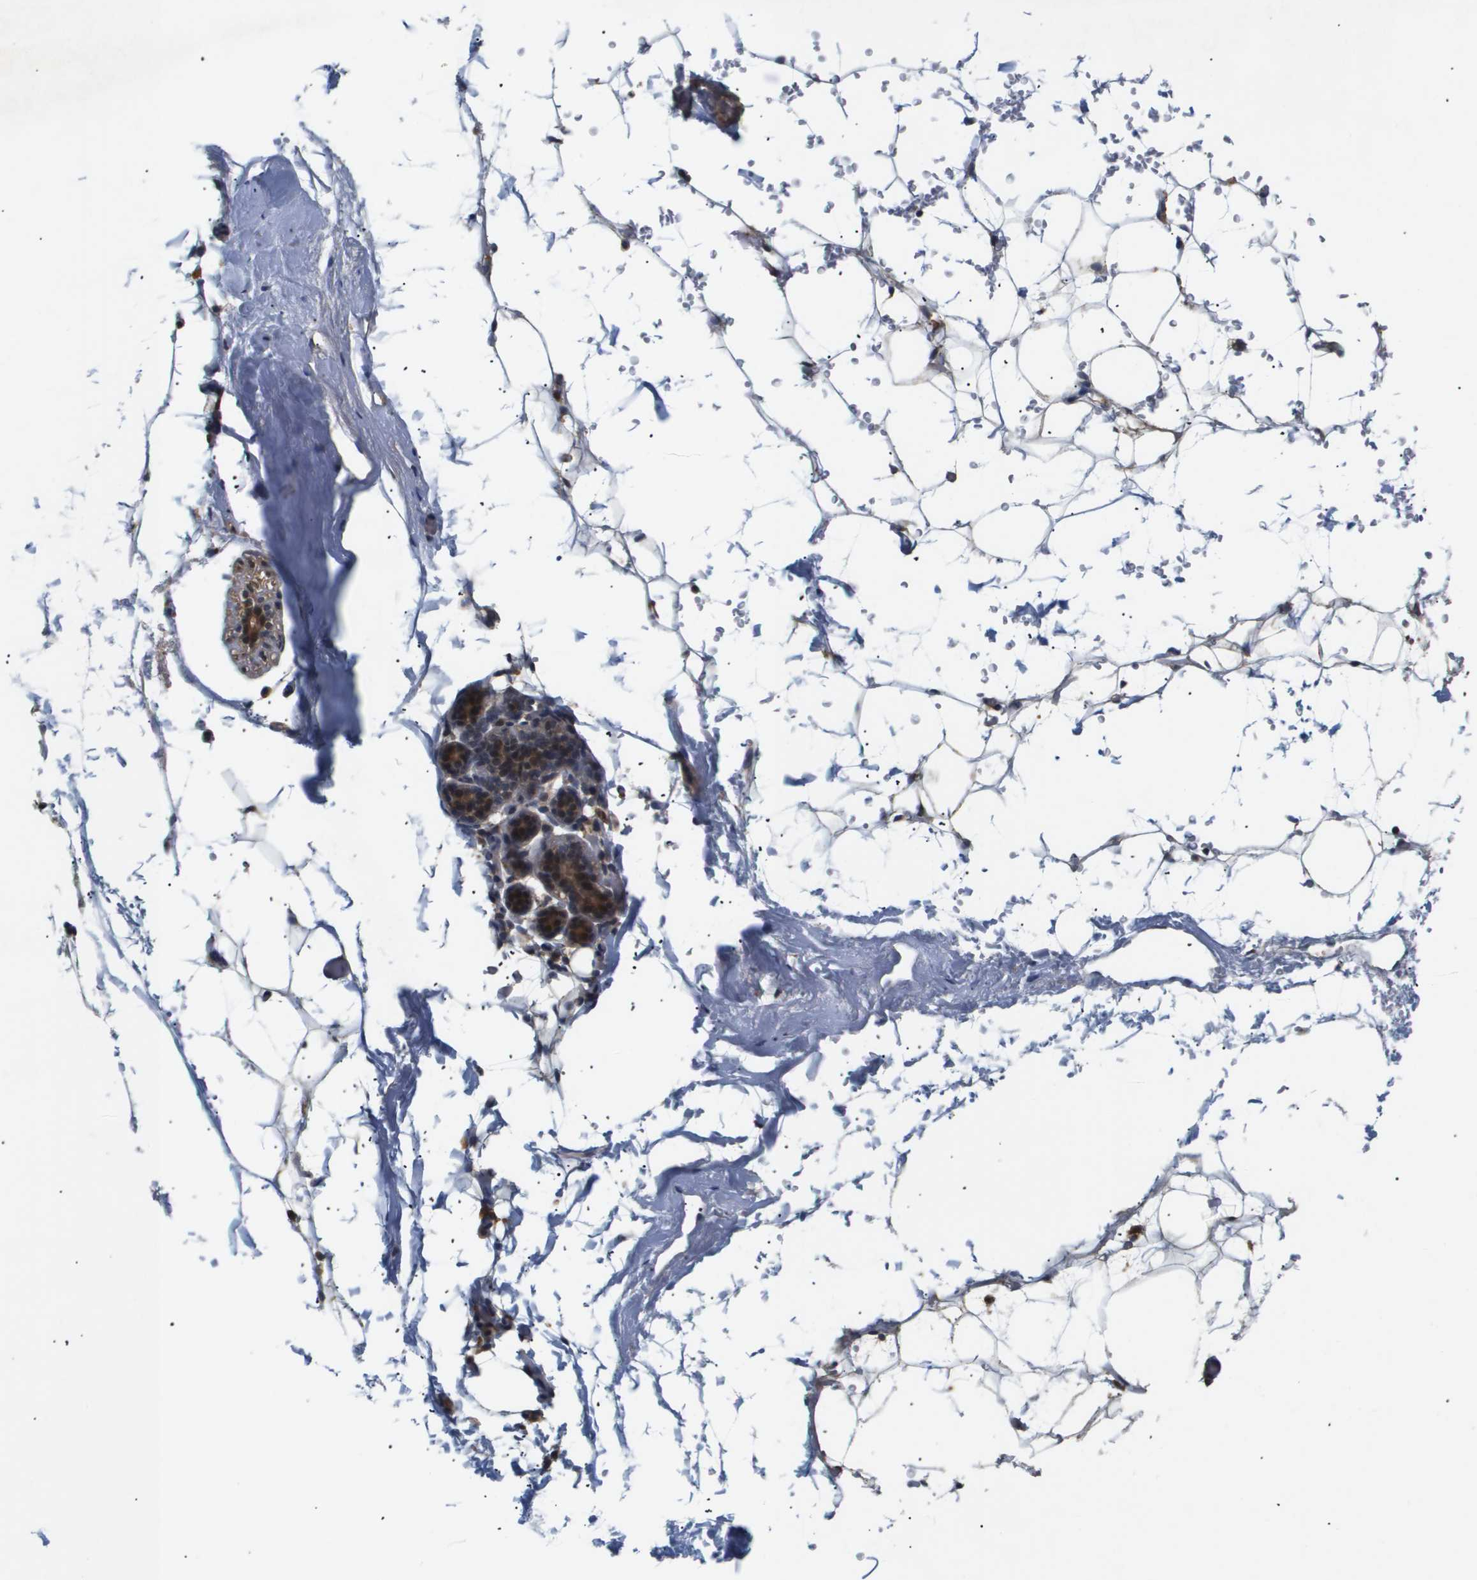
{"staining": {"intensity": "moderate", "quantity": ">75%", "location": "cytoplasmic/membranous"}, "tissue": "adipose tissue", "cell_type": "Adipocytes", "image_type": "normal", "snomed": [{"axis": "morphology", "description": "Normal tissue, NOS"}, {"axis": "topography", "description": "Breast"}, {"axis": "topography", "description": "Soft tissue"}], "caption": "The immunohistochemical stain shows moderate cytoplasmic/membranous staining in adipocytes of unremarkable adipose tissue.", "gene": "PDGFB", "patient": {"sex": "female", "age": 75}}